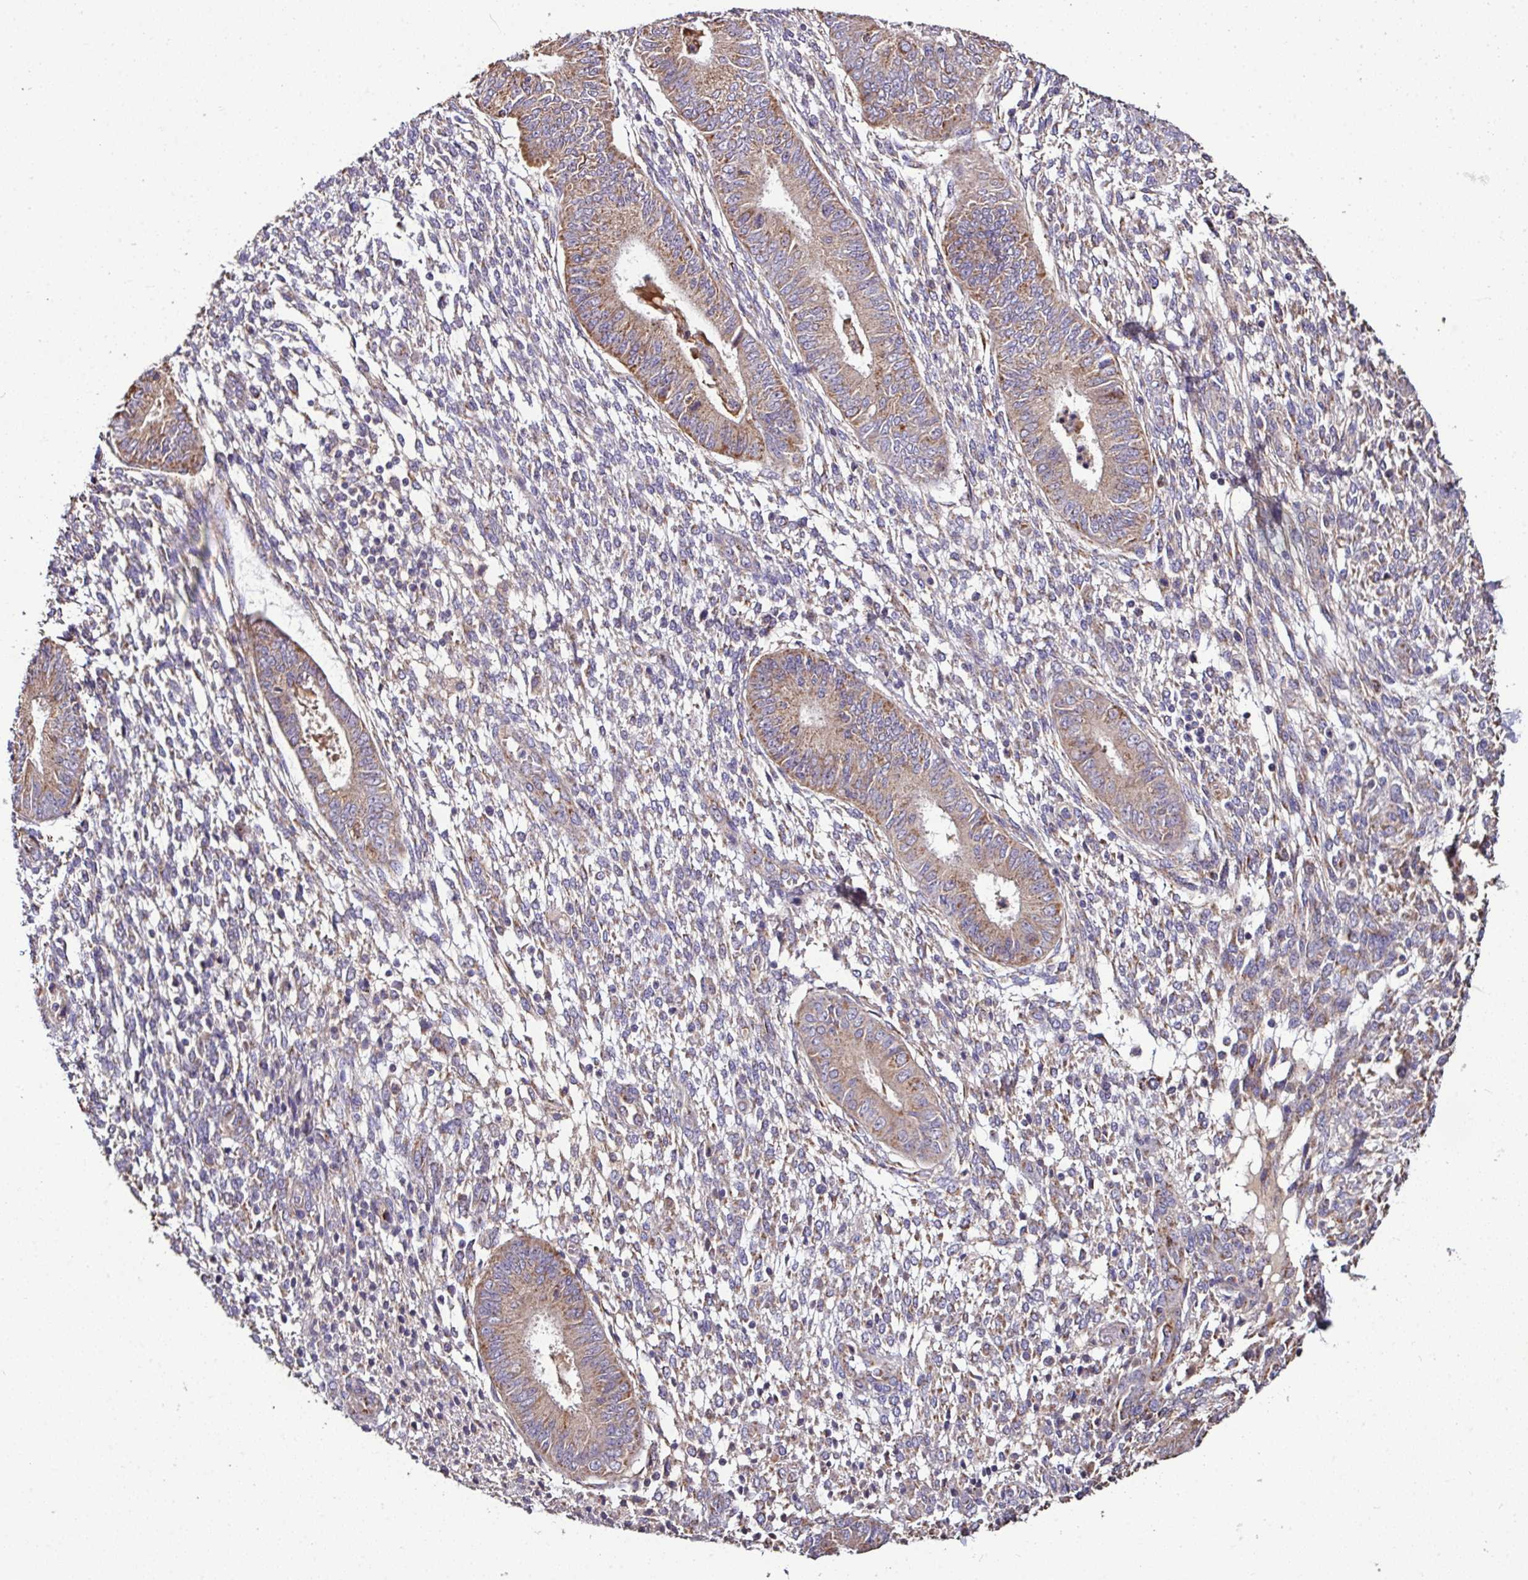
{"staining": {"intensity": "weak", "quantity": "25%-75%", "location": "cytoplasmic/membranous"}, "tissue": "endometrium", "cell_type": "Cells in endometrial stroma", "image_type": "normal", "snomed": [{"axis": "morphology", "description": "Normal tissue, NOS"}, {"axis": "topography", "description": "Endometrium"}], "caption": "Benign endometrium was stained to show a protein in brown. There is low levels of weak cytoplasmic/membranous positivity in approximately 25%-75% of cells in endometrial stroma.", "gene": "CPD", "patient": {"sex": "female", "age": 49}}